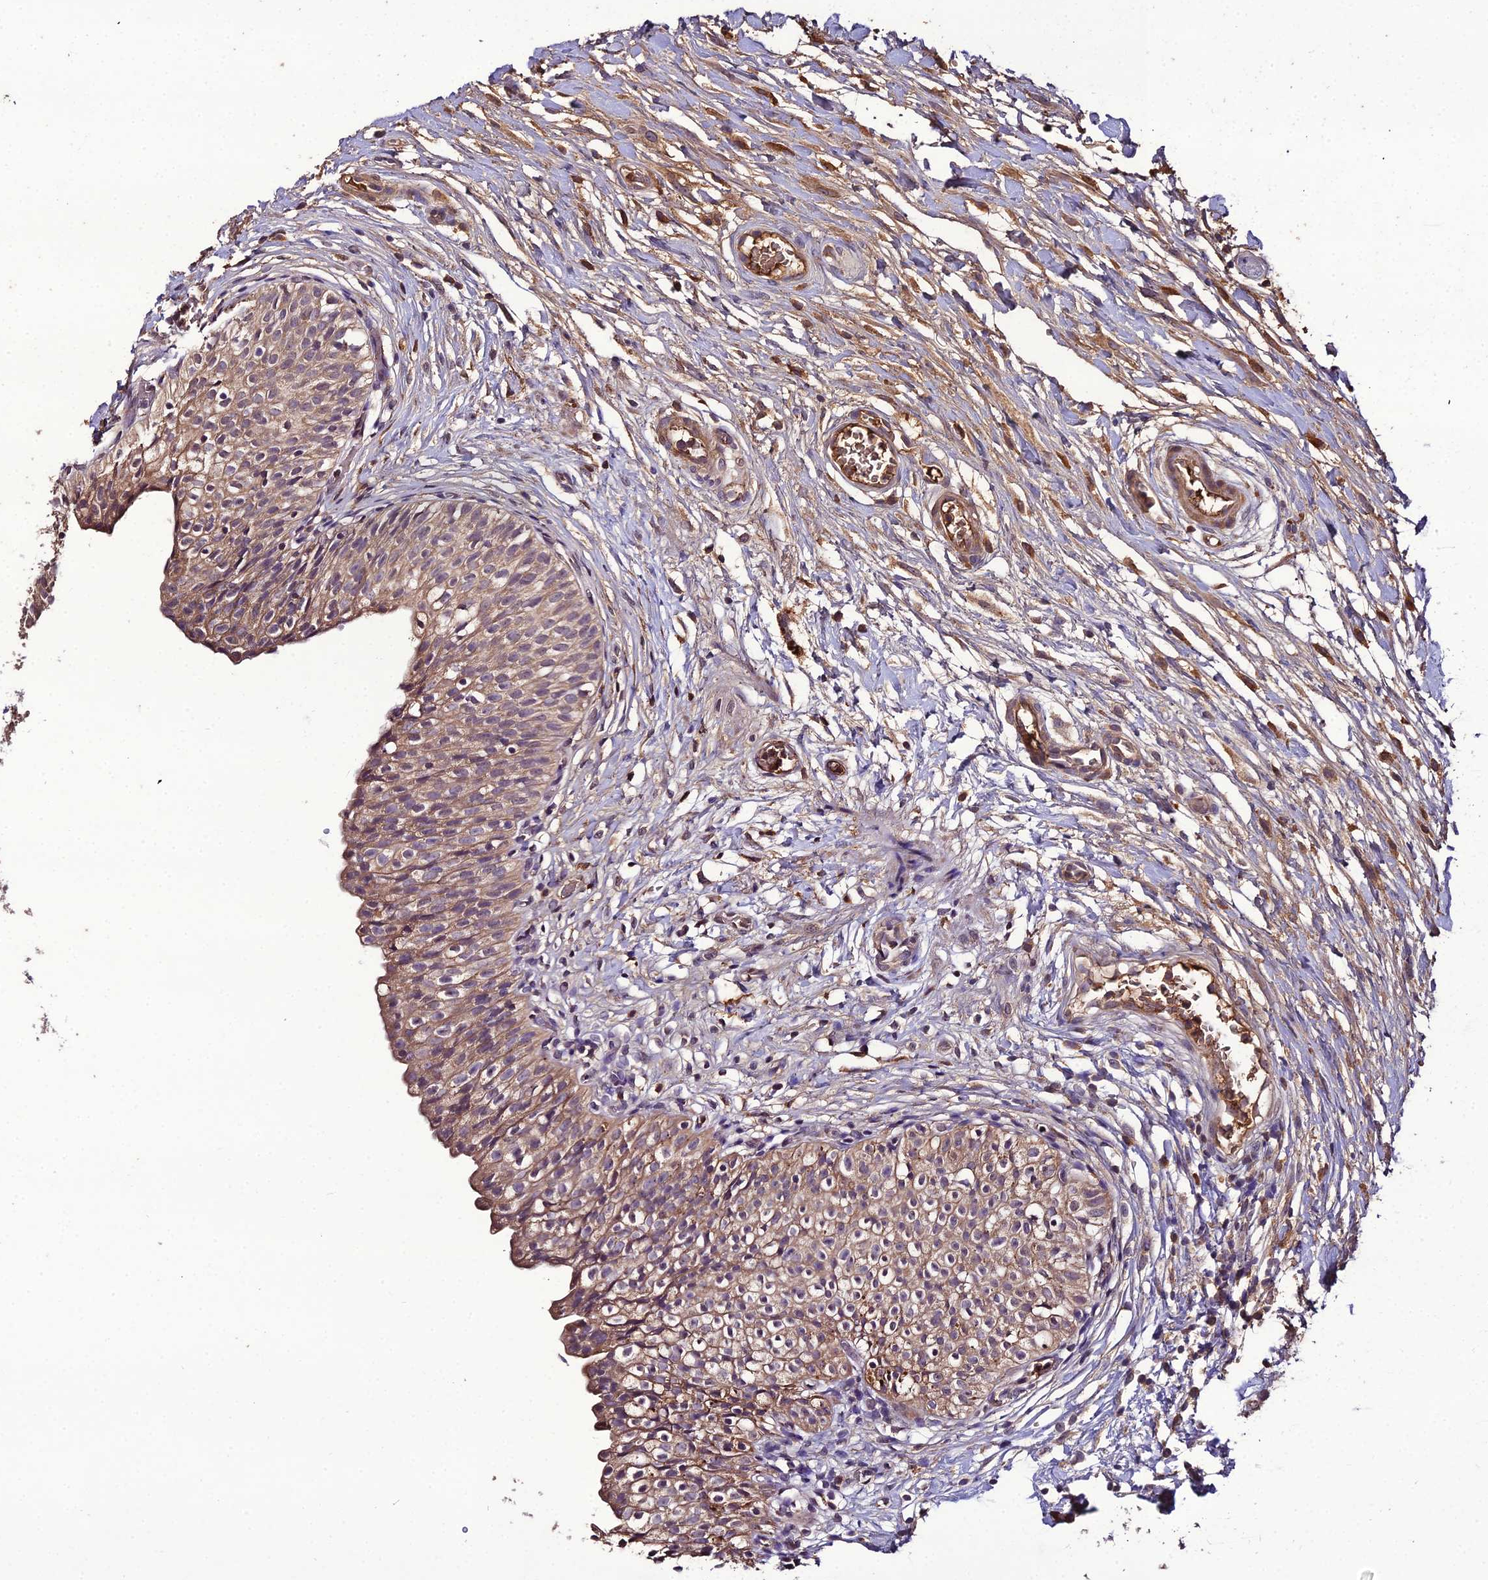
{"staining": {"intensity": "moderate", "quantity": ">75%", "location": "cytoplasmic/membranous"}, "tissue": "urinary bladder", "cell_type": "Urothelial cells", "image_type": "normal", "snomed": [{"axis": "morphology", "description": "Normal tissue, NOS"}, {"axis": "topography", "description": "Urinary bladder"}], "caption": "Protein expression analysis of benign urinary bladder shows moderate cytoplasmic/membranous positivity in approximately >75% of urothelial cells. The staining was performed using DAB (3,3'-diaminobenzidine), with brown indicating positive protein expression. Nuclei are stained blue with hematoxylin.", "gene": "KCTD16", "patient": {"sex": "male", "age": 55}}